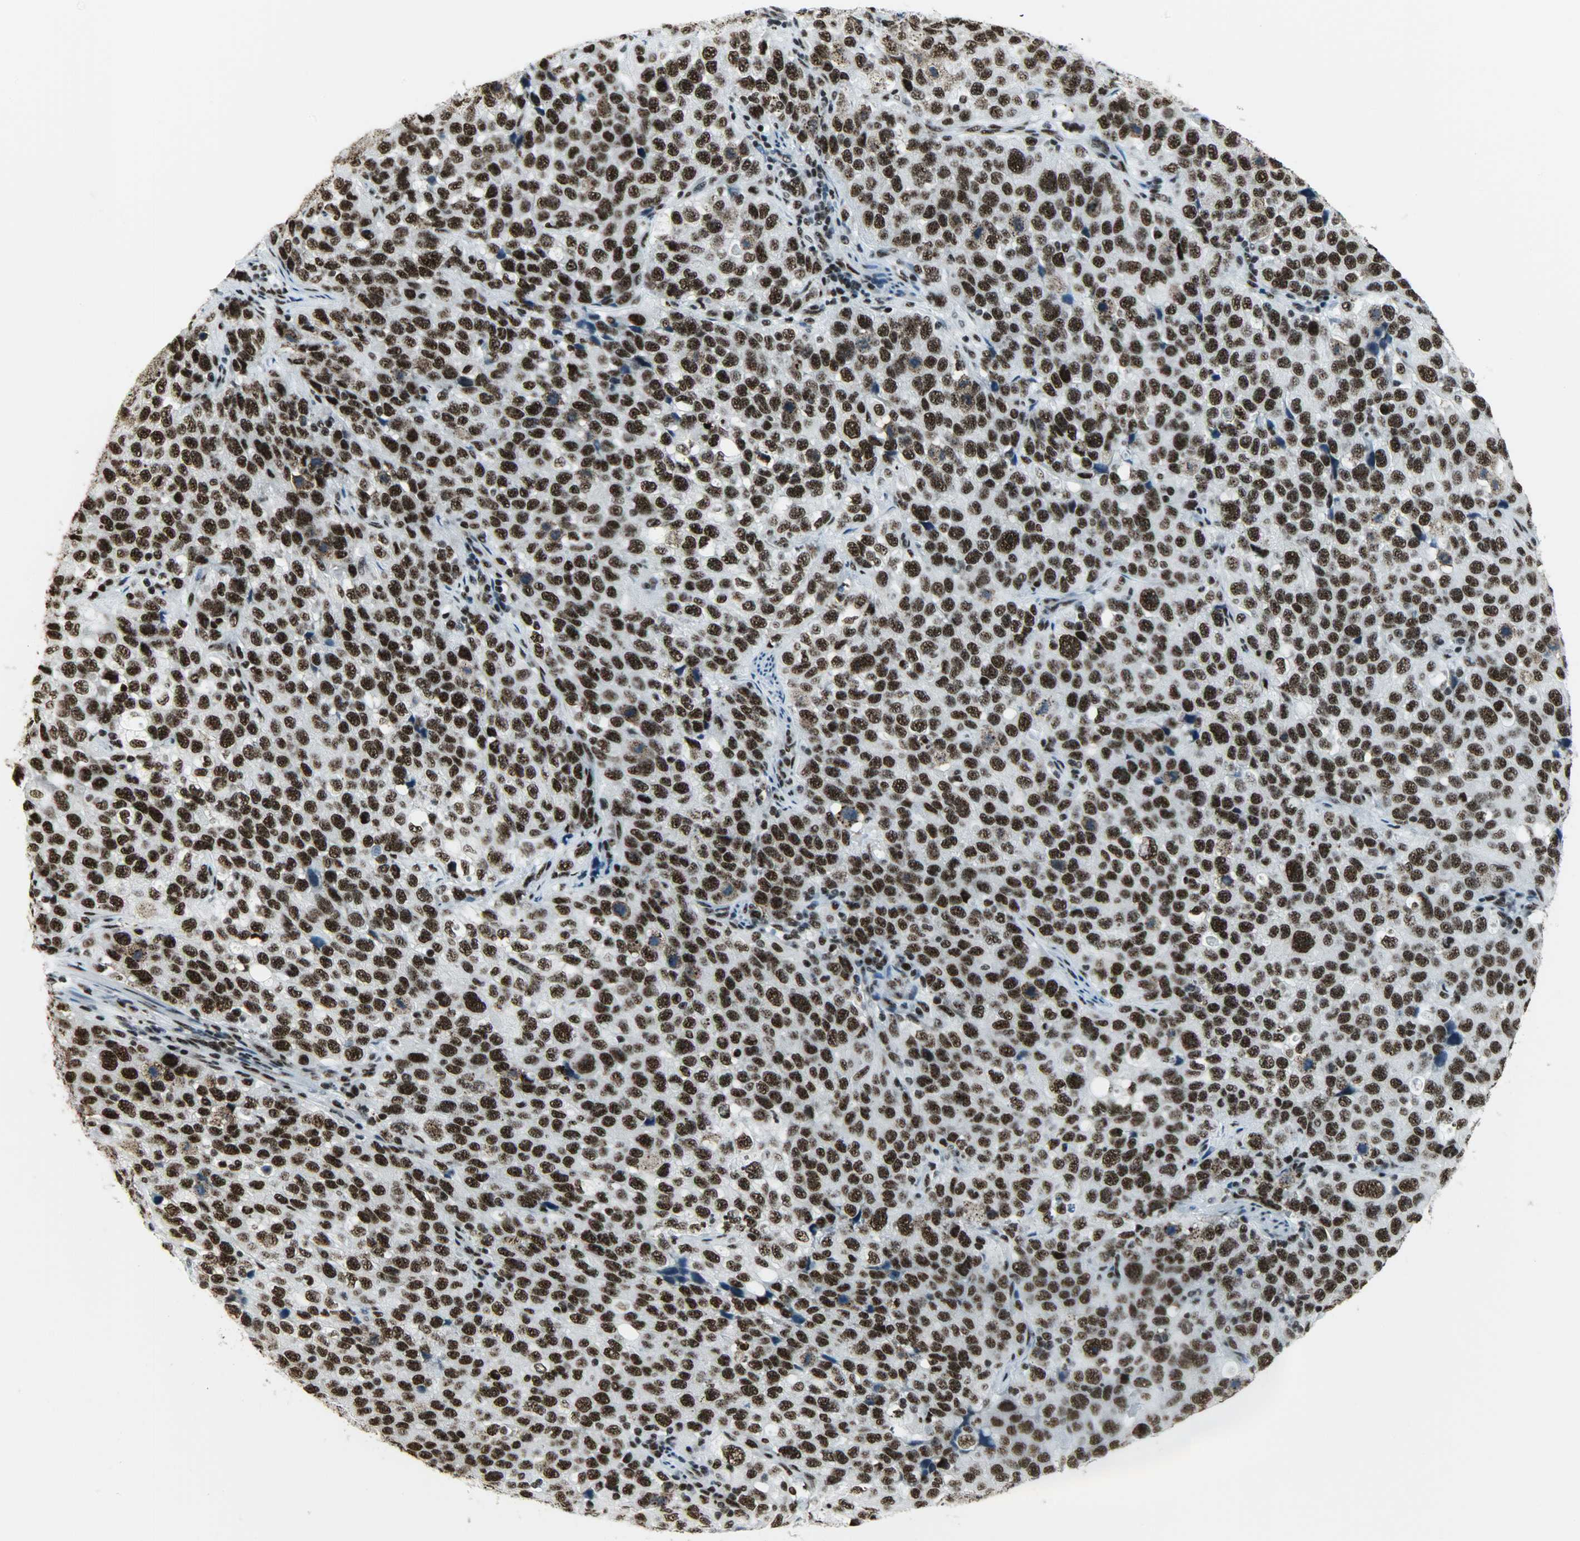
{"staining": {"intensity": "strong", "quantity": ">75%", "location": "nuclear"}, "tissue": "stomach cancer", "cell_type": "Tumor cells", "image_type": "cancer", "snomed": [{"axis": "morphology", "description": "Normal tissue, NOS"}, {"axis": "morphology", "description": "Adenocarcinoma, NOS"}, {"axis": "topography", "description": "Stomach"}], "caption": "This micrograph reveals stomach cancer stained with immunohistochemistry to label a protein in brown. The nuclear of tumor cells show strong positivity for the protein. Nuclei are counter-stained blue.", "gene": "SNRPA", "patient": {"sex": "male", "age": 48}}